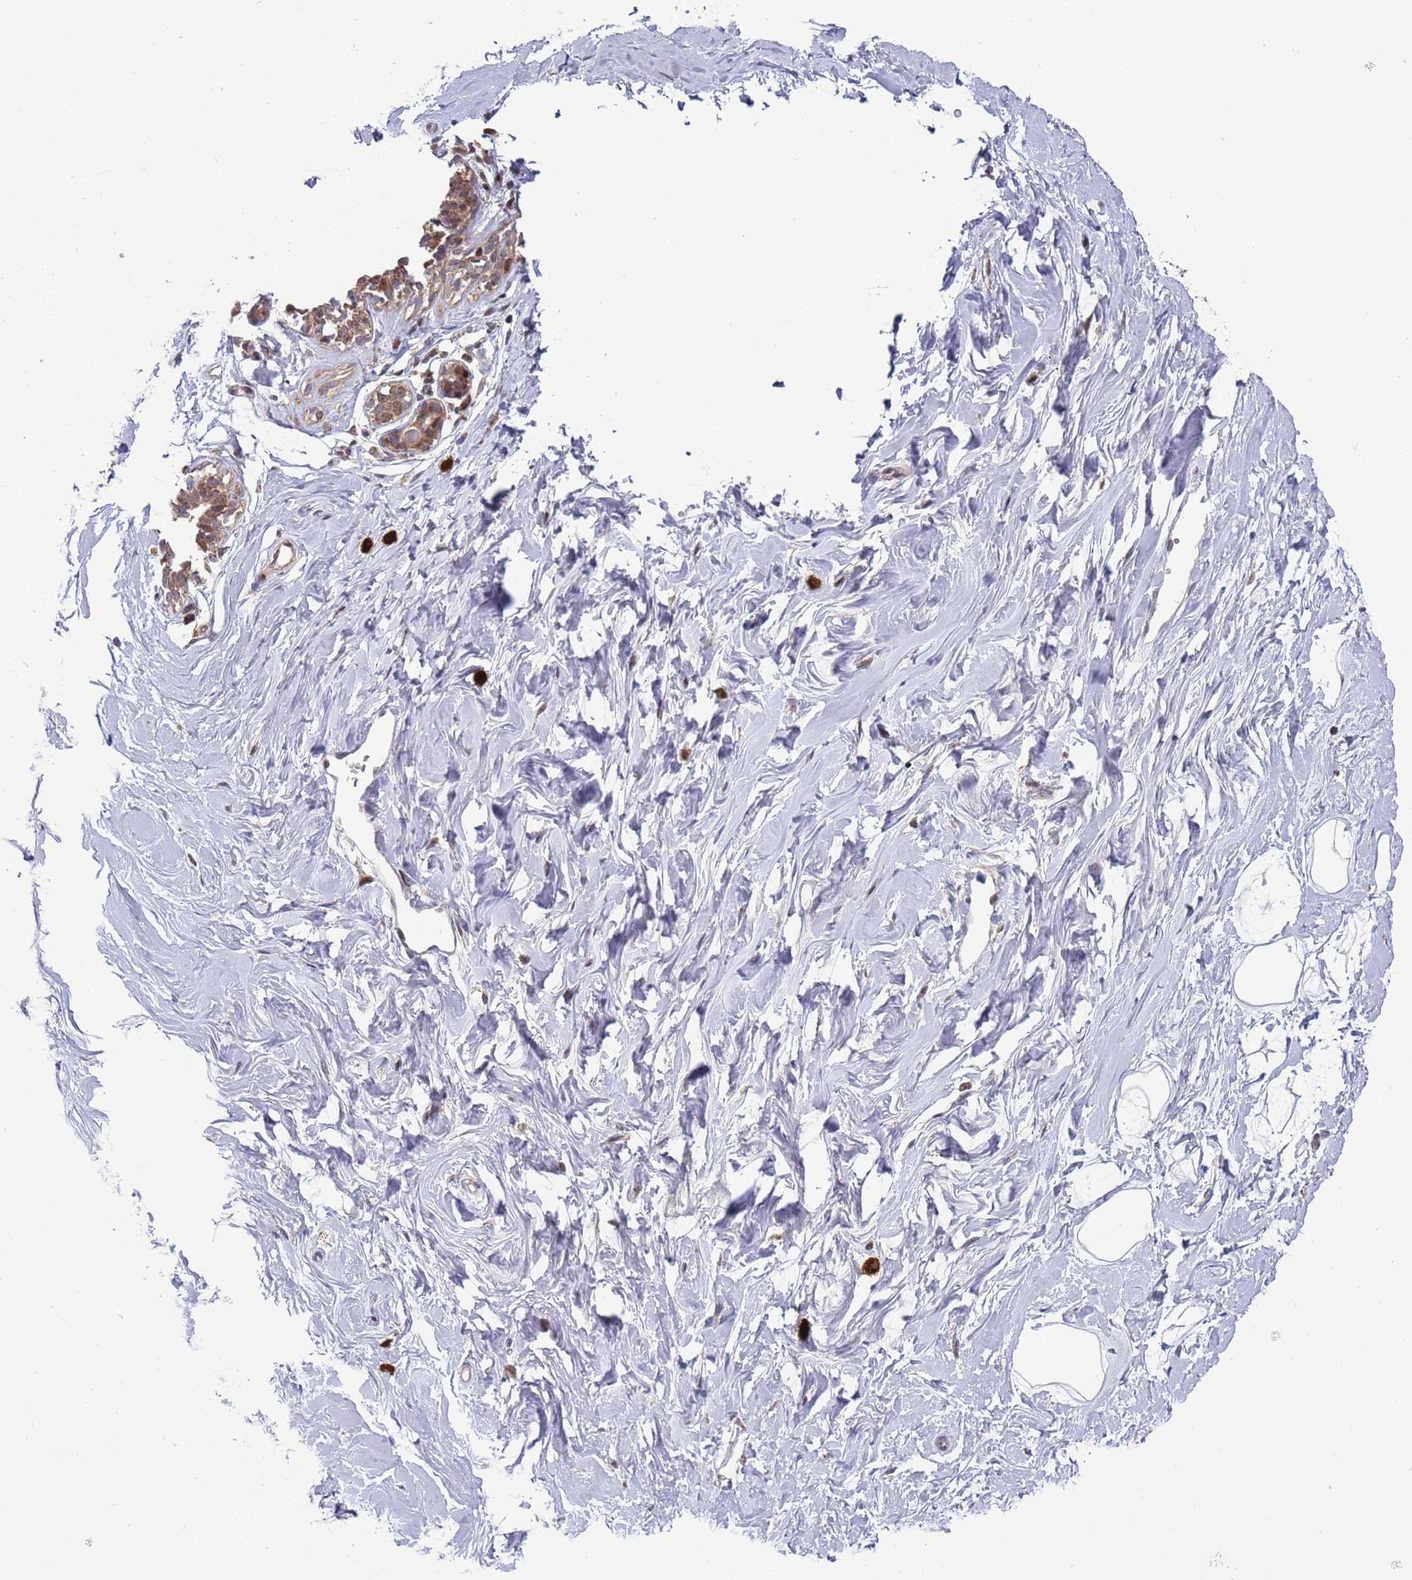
{"staining": {"intensity": "negative", "quantity": "none", "location": "none"}, "tissue": "breast", "cell_type": "Adipocytes", "image_type": "normal", "snomed": [{"axis": "morphology", "description": "Normal tissue, NOS"}, {"axis": "morphology", "description": "Adenoma, NOS"}, {"axis": "topography", "description": "Breast"}], "caption": "IHC of benign breast reveals no positivity in adipocytes.", "gene": "RCOR2", "patient": {"sex": "female", "age": 23}}